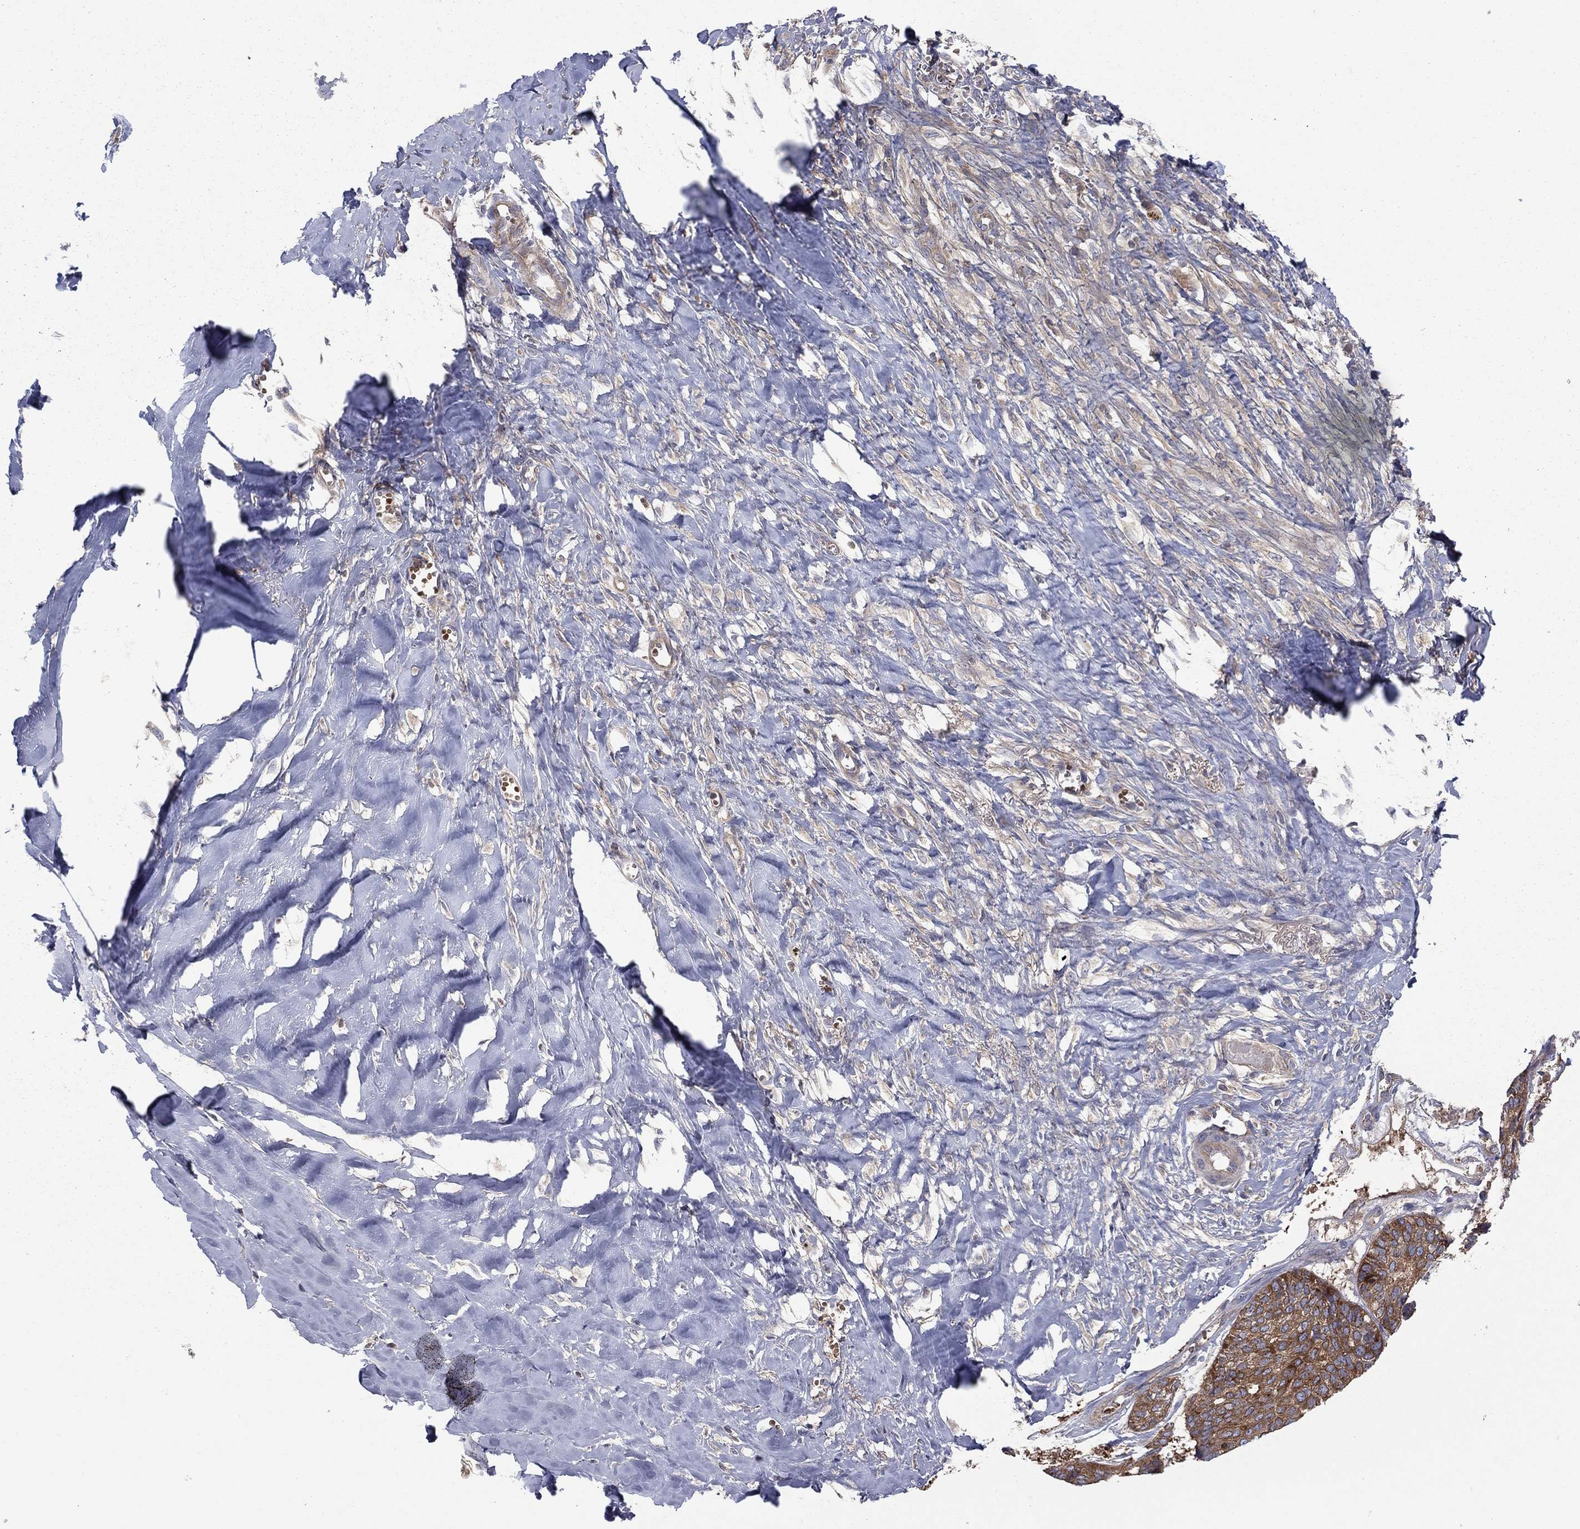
{"staining": {"intensity": "strong", "quantity": "25%-75%", "location": "cytoplasmic/membranous"}, "tissue": "skin cancer", "cell_type": "Tumor cells", "image_type": "cancer", "snomed": [{"axis": "morphology", "description": "Basal cell carcinoma"}, {"axis": "topography", "description": "Skin"}], "caption": "Tumor cells show high levels of strong cytoplasmic/membranous expression in approximately 25%-75% of cells in human skin cancer (basal cell carcinoma).", "gene": "RNF123", "patient": {"sex": "male", "age": 86}}